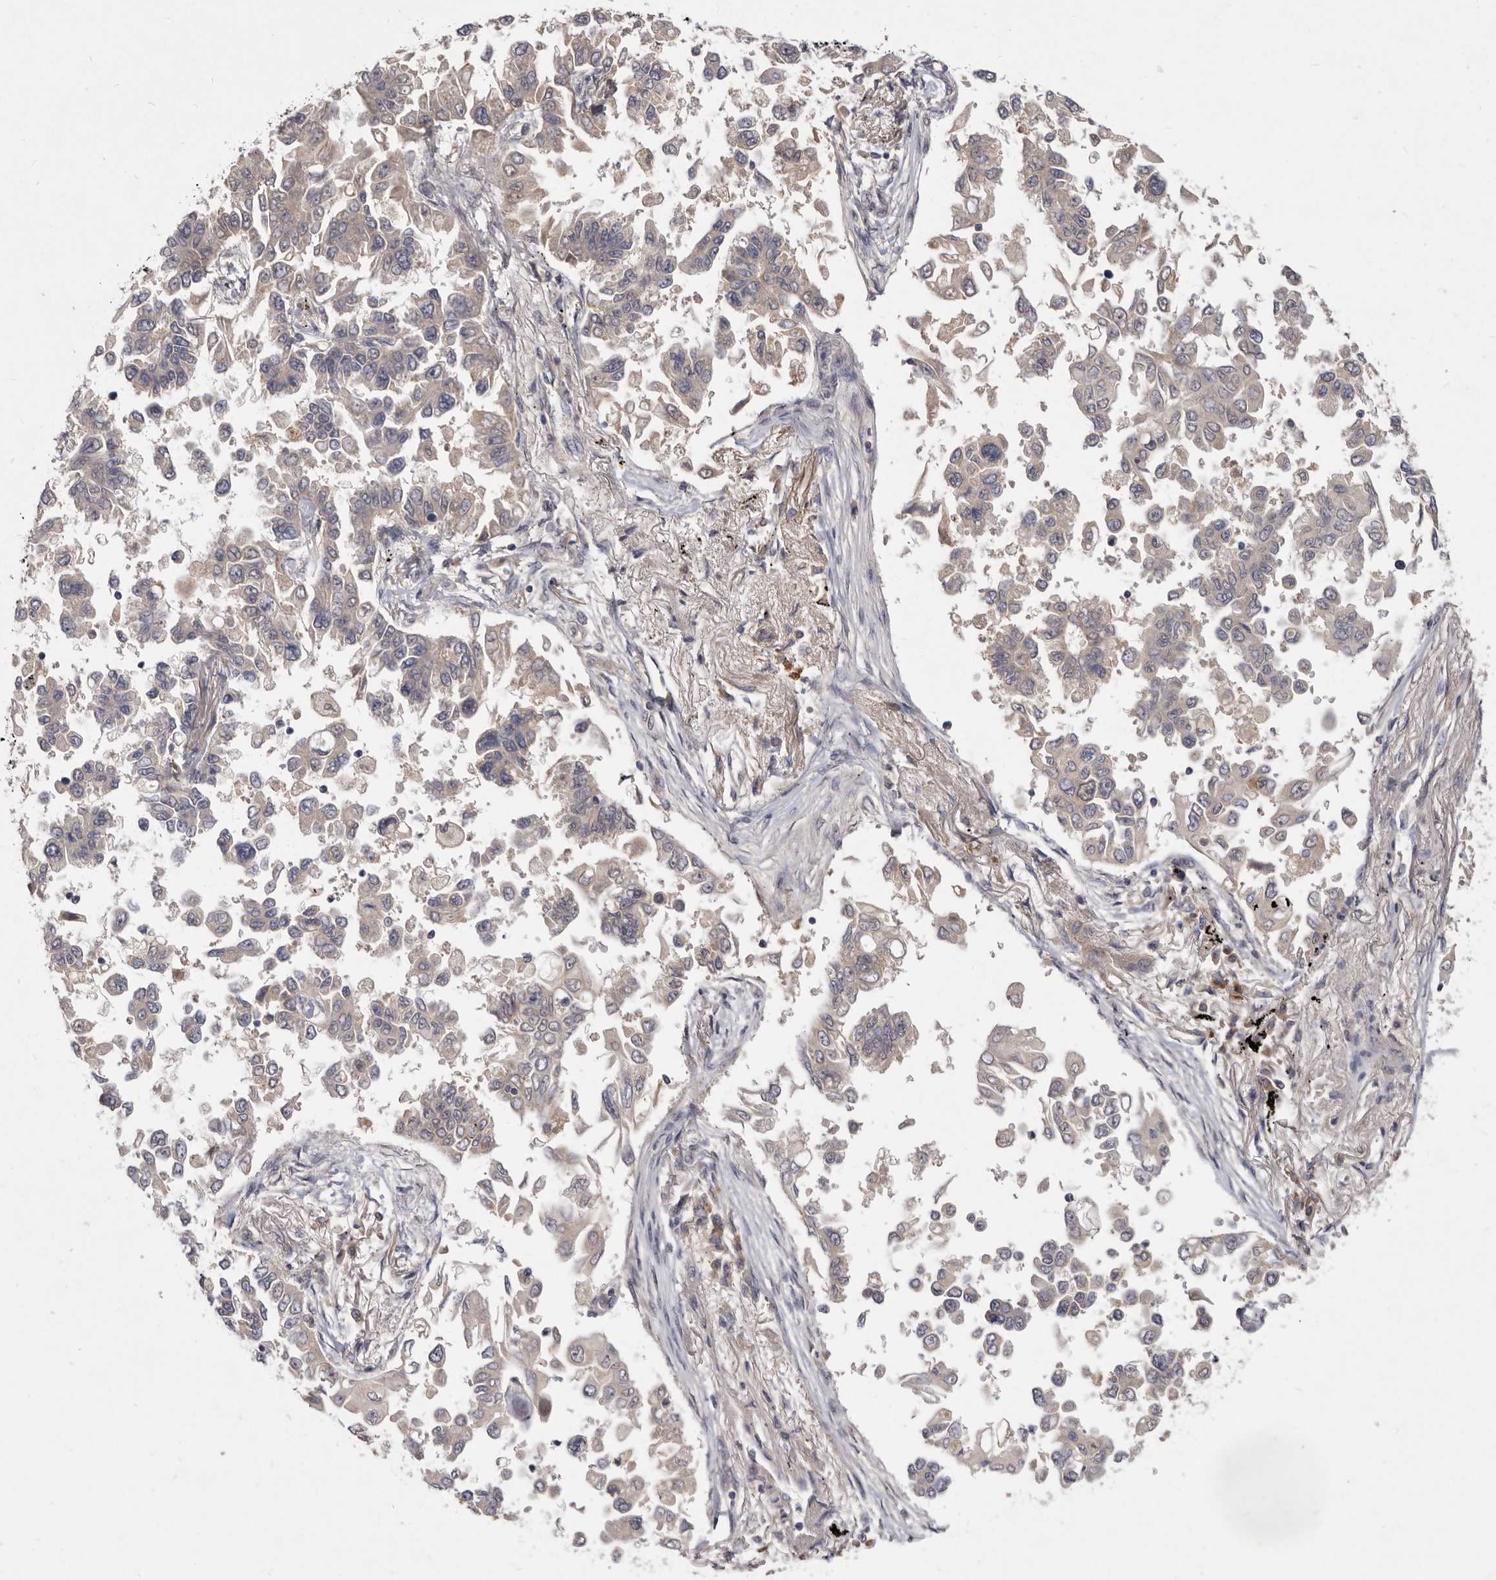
{"staining": {"intensity": "negative", "quantity": "none", "location": "none"}, "tissue": "lung cancer", "cell_type": "Tumor cells", "image_type": "cancer", "snomed": [{"axis": "morphology", "description": "Adenocarcinoma, NOS"}, {"axis": "topography", "description": "Lung"}], "caption": "The IHC photomicrograph has no significant staining in tumor cells of lung cancer tissue.", "gene": "SLC22A1", "patient": {"sex": "female", "age": 67}}